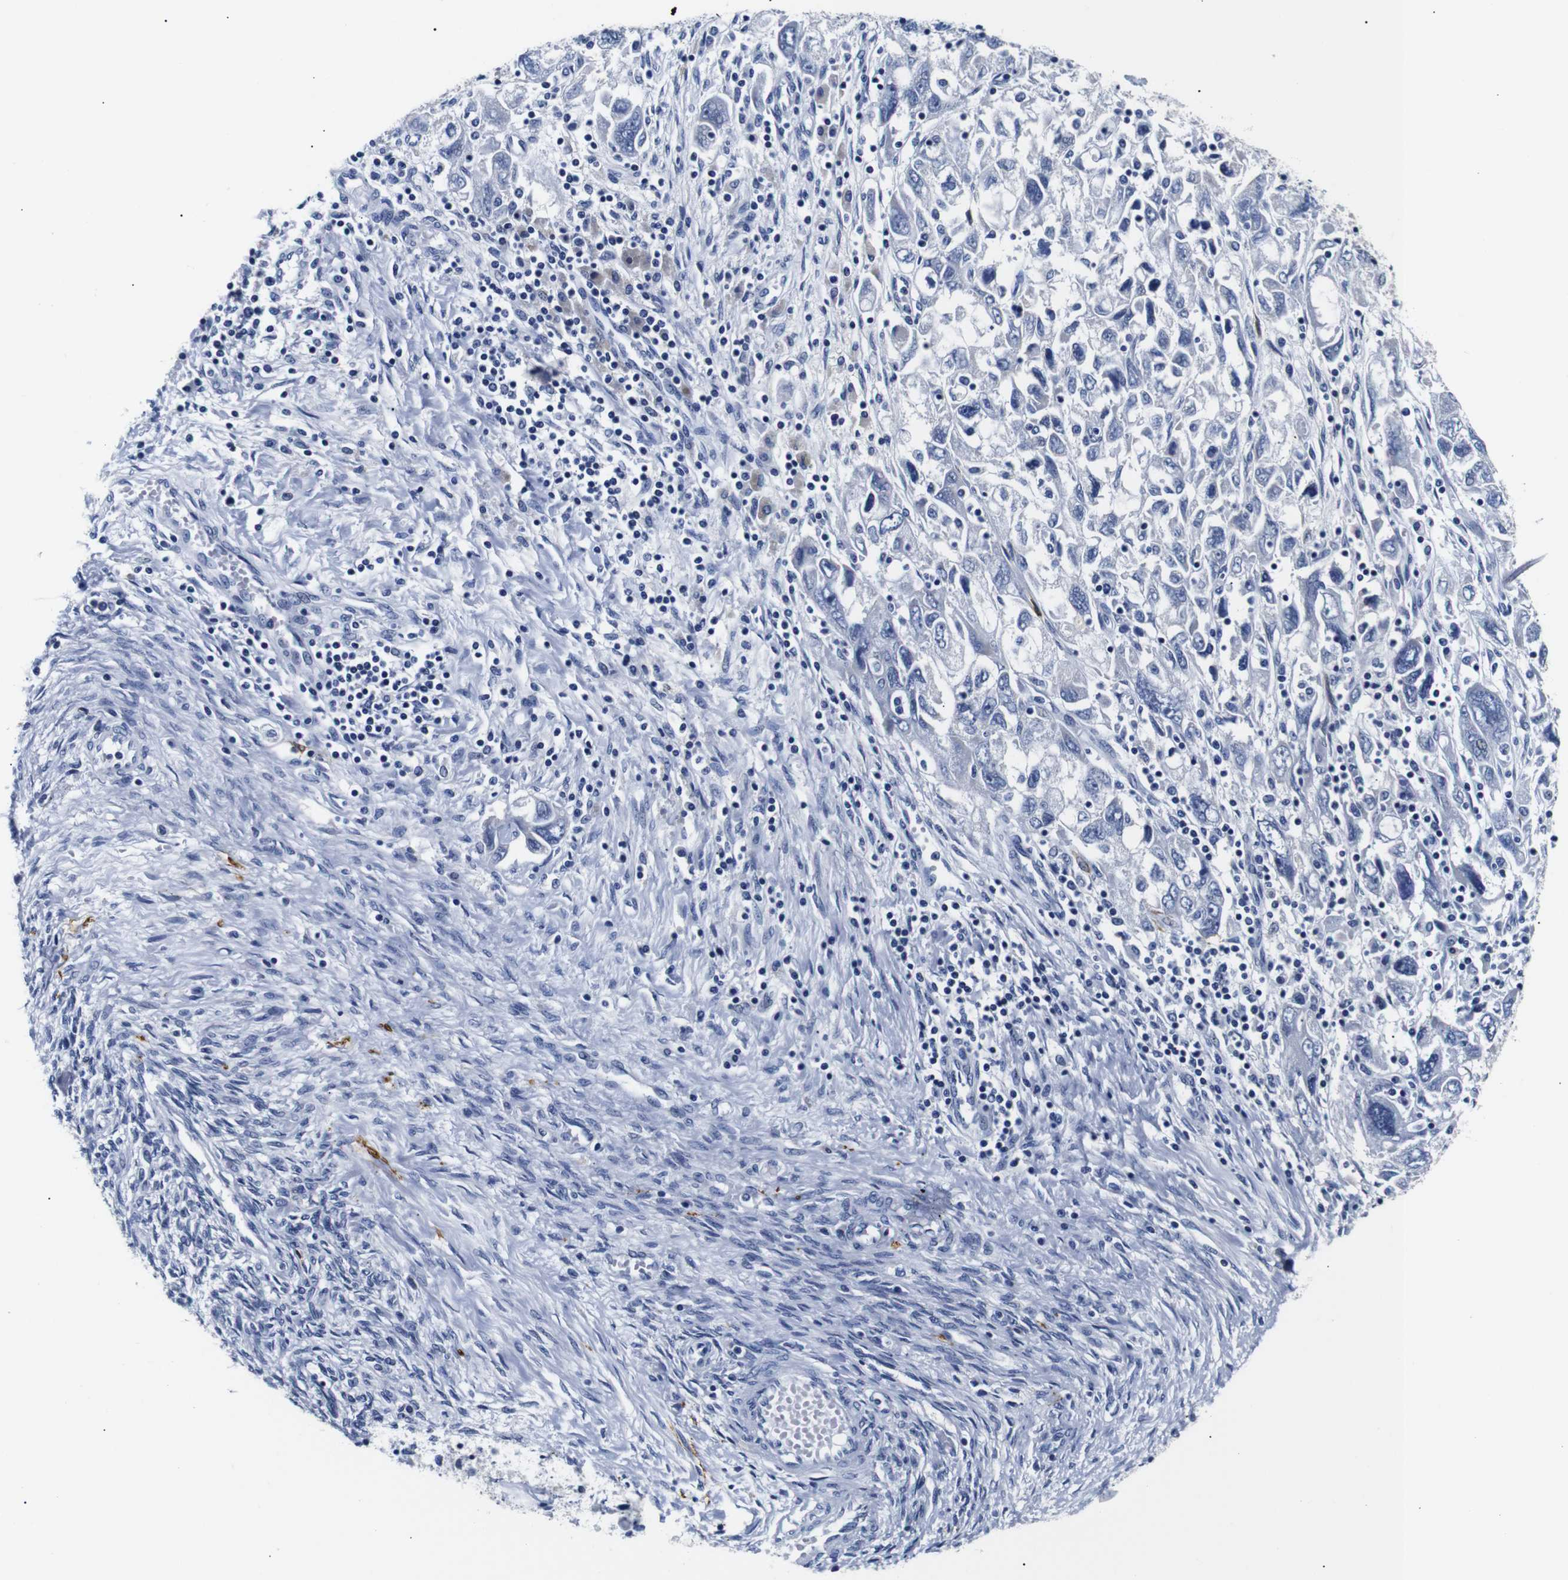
{"staining": {"intensity": "negative", "quantity": "none", "location": "none"}, "tissue": "ovarian cancer", "cell_type": "Tumor cells", "image_type": "cancer", "snomed": [{"axis": "morphology", "description": "Carcinoma, NOS"}, {"axis": "morphology", "description": "Cystadenocarcinoma, serous, NOS"}, {"axis": "topography", "description": "Ovary"}], "caption": "This is a micrograph of immunohistochemistry staining of ovarian cancer, which shows no positivity in tumor cells.", "gene": "GAP43", "patient": {"sex": "female", "age": 69}}